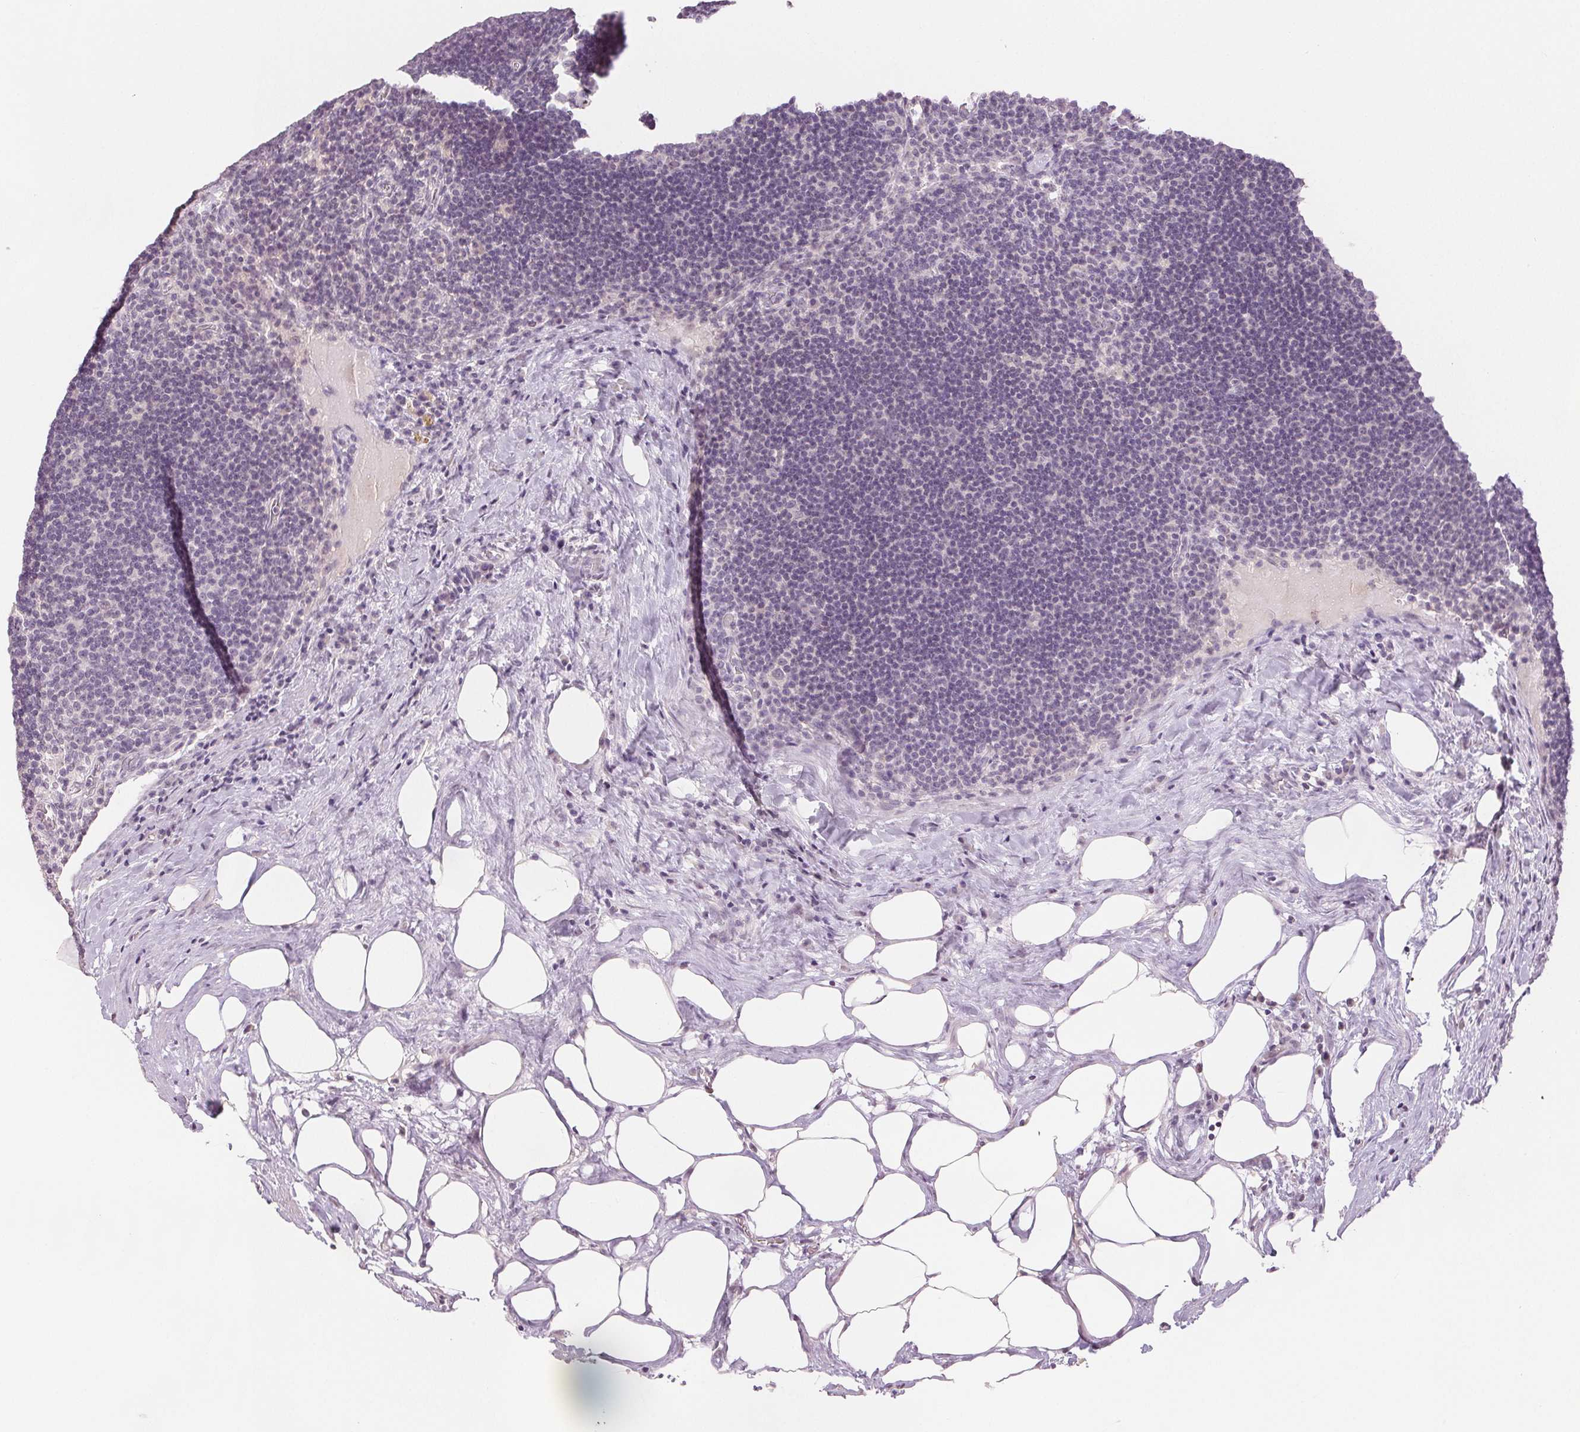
{"staining": {"intensity": "negative", "quantity": "none", "location": "none"}, "tissue": "lymph node", "cell_type": "Germinal center cells", "image_type": "normal", "snomed": [{"axis": "morphology", "description": "Normal tissue, NOS"}, {"axis": "topography", "description": "Lymph node"}], "caption": "This image is of normal lymph node stained with immunohistochemistry (IHC) to label a protein in brown with the nuclei are counter-stained blue. There is no staining in germinal center cells.", "gene": "SLC27A5", "patient": {"sex": "male", "age": 67}}